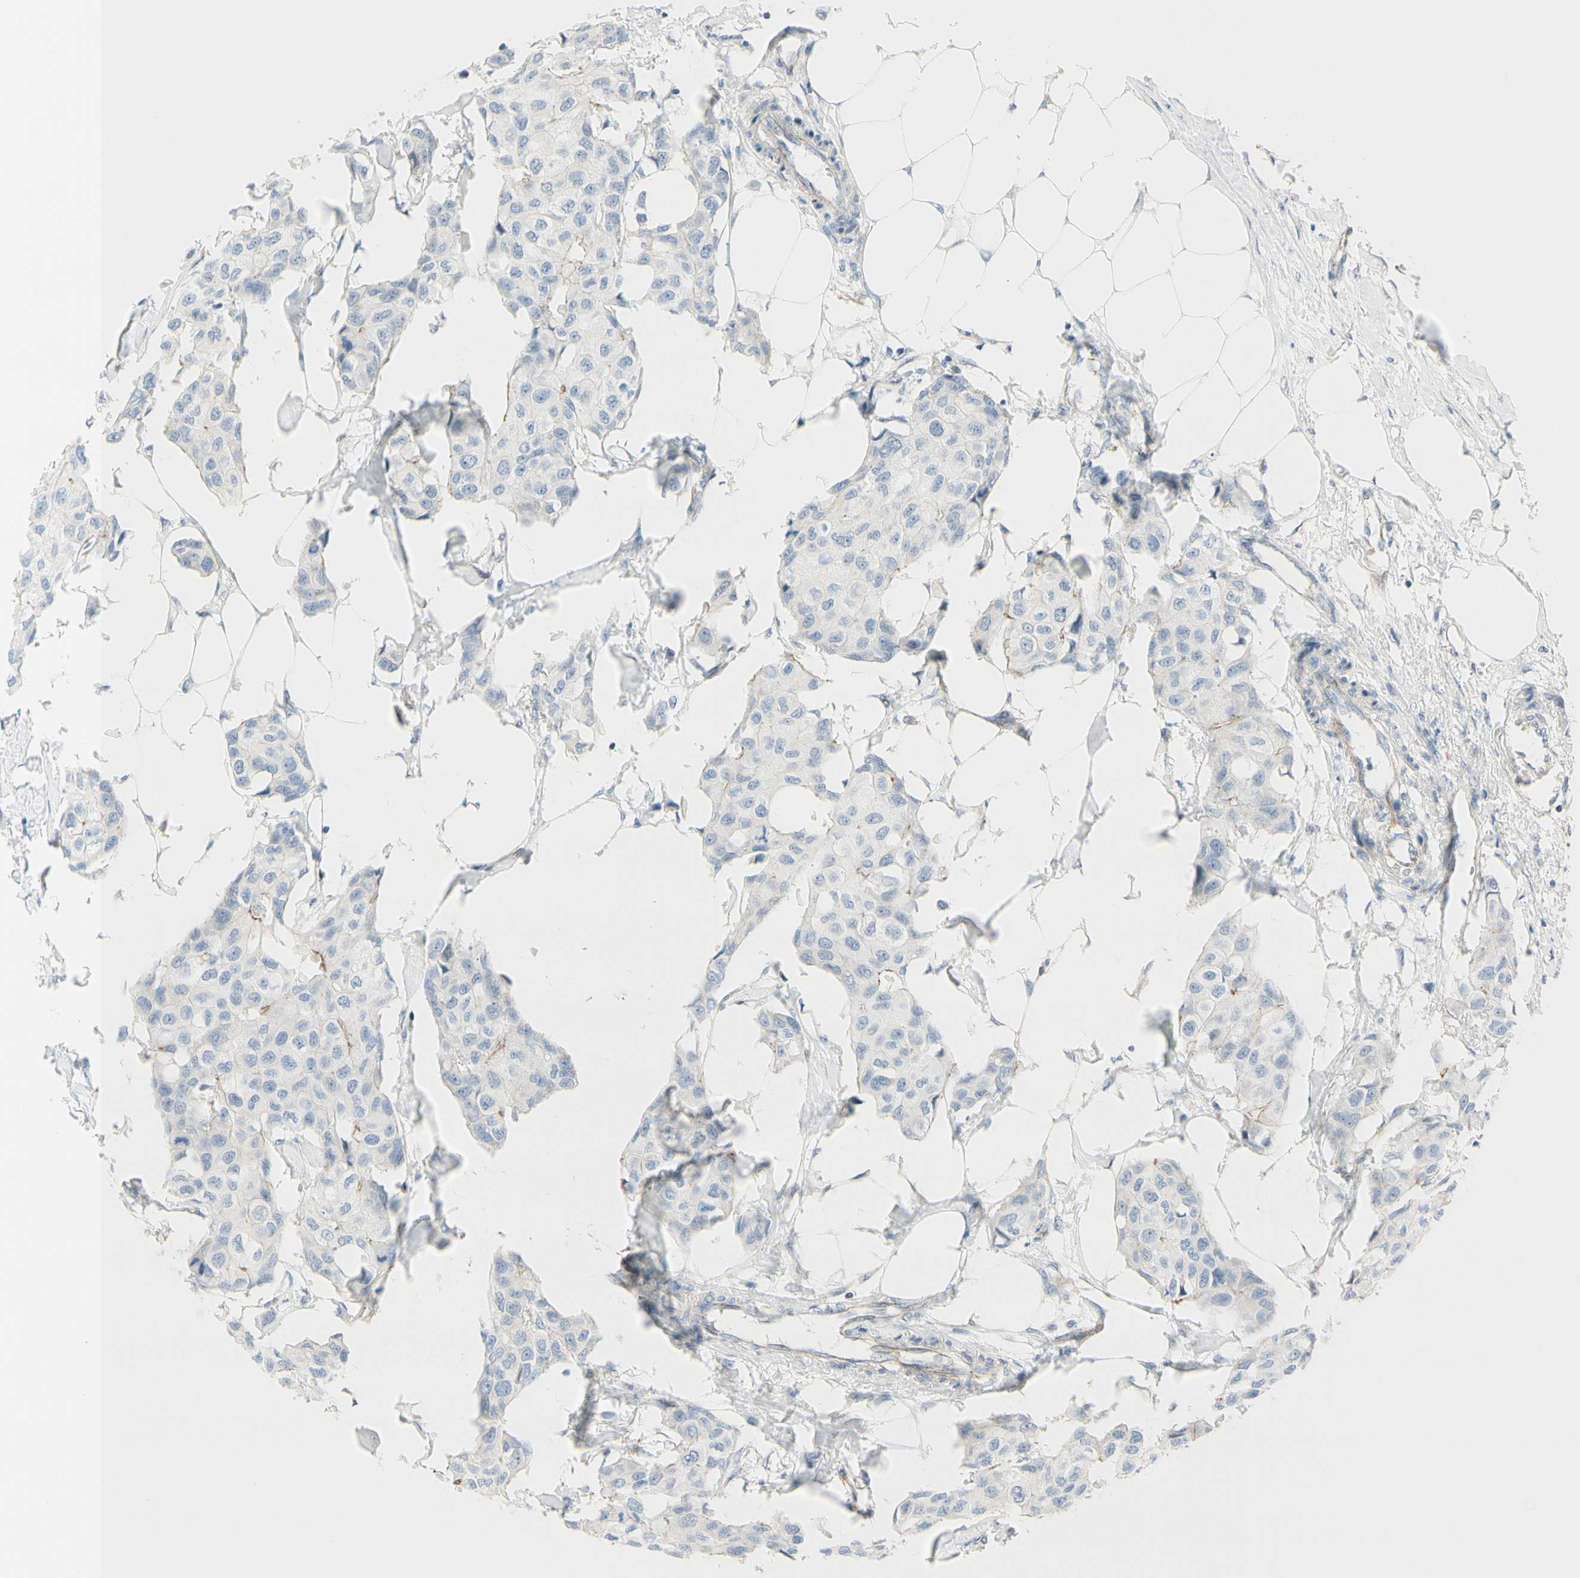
{"staining": {"intensity": "negative", "quantity": "none", "location": "none"}, "tissue": "breast cancer", "cell_type": "Tumor cells", "image_type": "cancer", "snomed": [{"axis": "morphology", "description": "Duct carcinoma"}, {"axis": "topography", "description": "Breast"}], "caption": "Immunohistochemistry (IHC) of human intraductal carcinoma (breast) demonstrates no positivity in tumor cells.", "gene": "TJP1", "patient": {"sex": "female", "age": 80}}